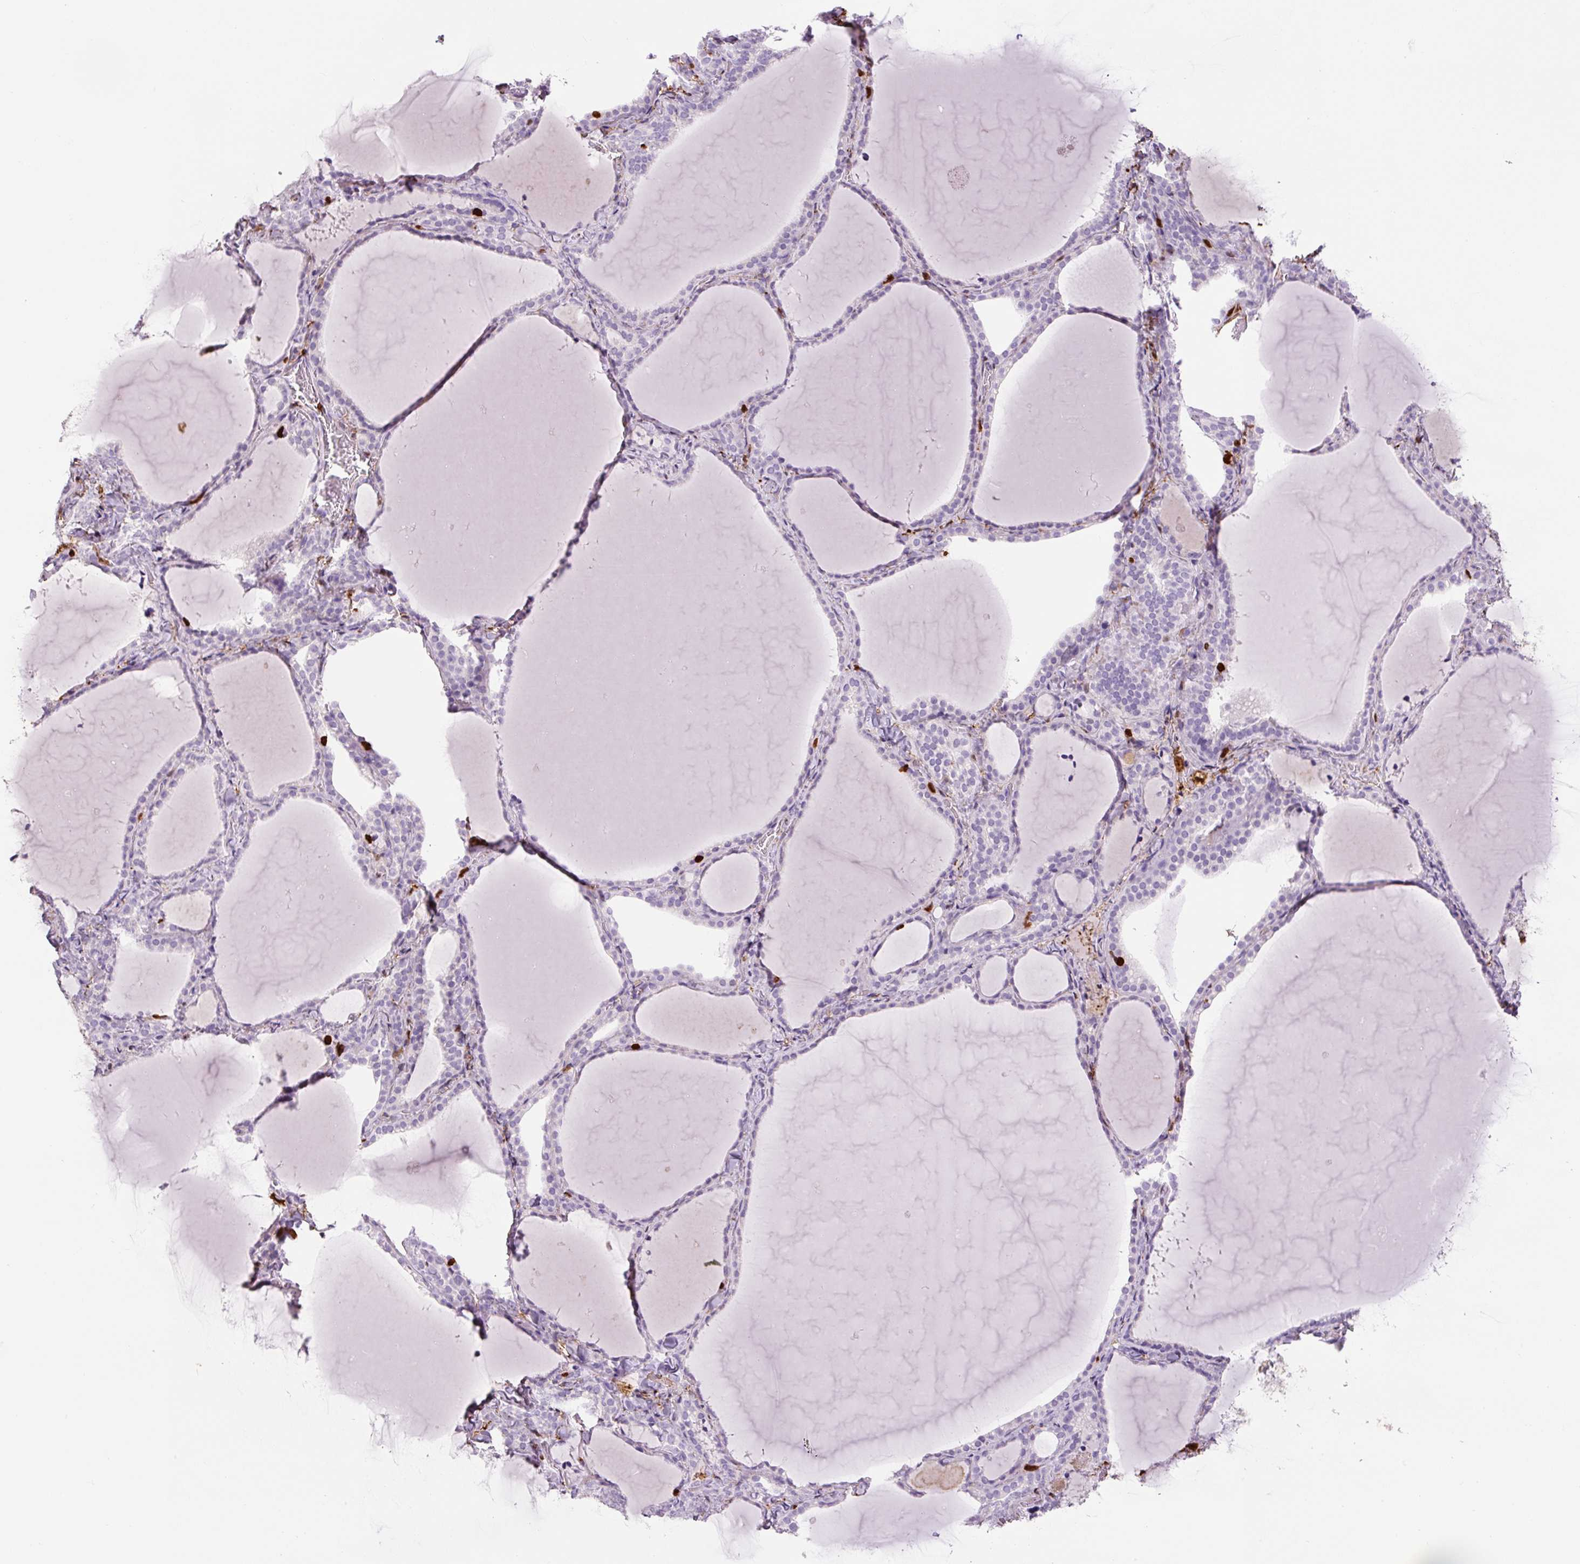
{"staining": {"intensity": "negative", "quantity": "none", "location": "none"}, "tissue": "thyroid gland", "cell_type": "Glandular cells", "image_type": "normal", "snomed": [{"axis": "morphology", "description": "Normal tissue, NOS"}, {"axis": "topography", "description": "Thyroid gland"}], "caption": "DAB (3,3'-diaminobenzidine) immunohistochemical staining of normal human thyroid gland displays no significant positivity in glandular cells. (DAB (3,3'-diaminobenzidine) immunohistochemistry visualized using brightfield microscopy, high magnification).", "gene": "S100A4", "patient": {"sex": "female", "age": 22}}